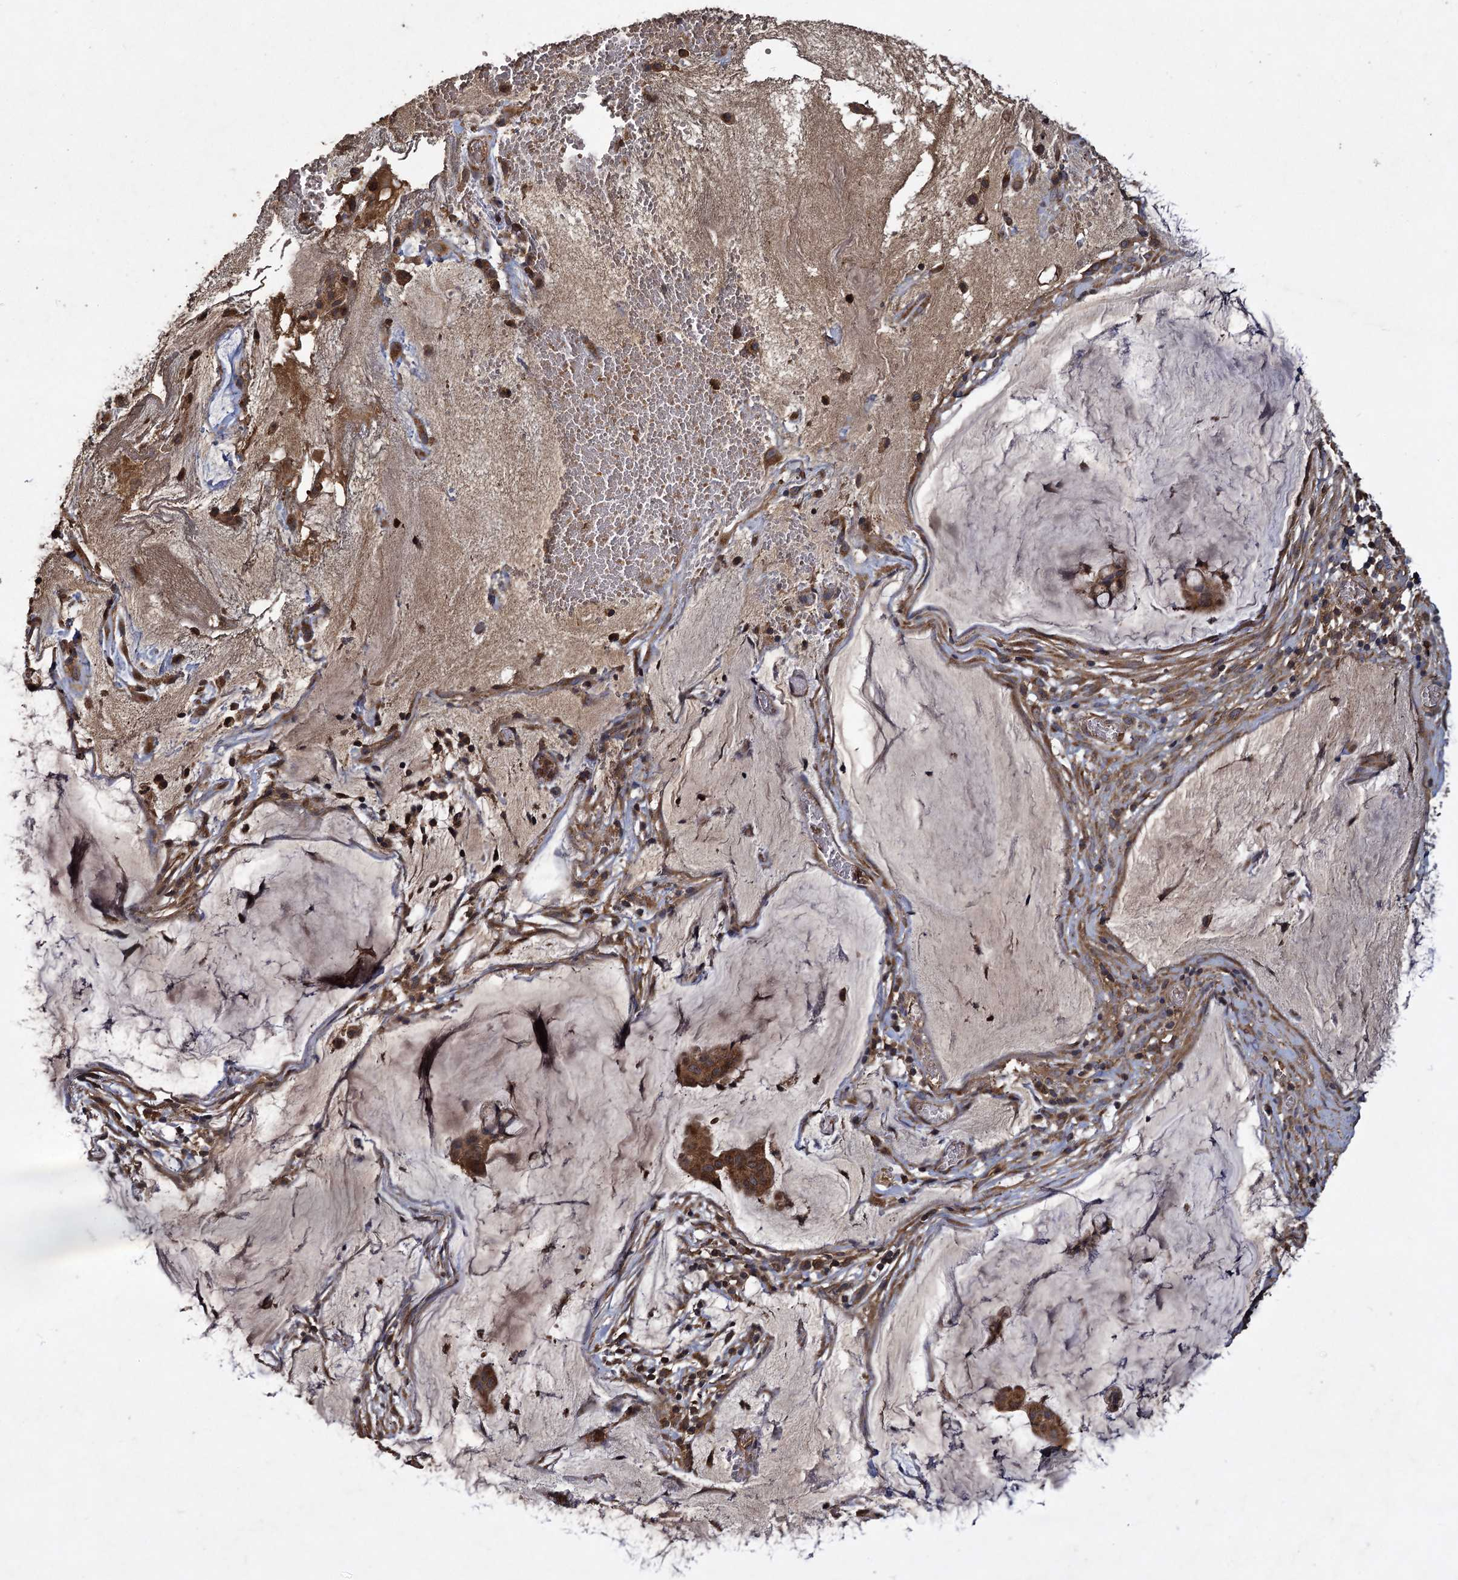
{"staining": {"intensity": "moderate", "quantity": ">75%", "location": "cytoplasmic/membranous"}, "tissue": "ovarian cancer", "cell_type": "Tumor cells", "image_type": "cancer", "snomed": [{"axis": "morphology", "description": "Cystadenocarcinoma, mucinous, NOS"}, {"axis": "topography", "description": "Ovary"}], "caption": "About >75% of tumor cells in ovarian cancer demonstrate moderate cytoplasmic/membranous protein expression as visualized by brown immunohistochemical staining.", "gene": "GCLC", "patient": {"sex": "female", "age": 73}}